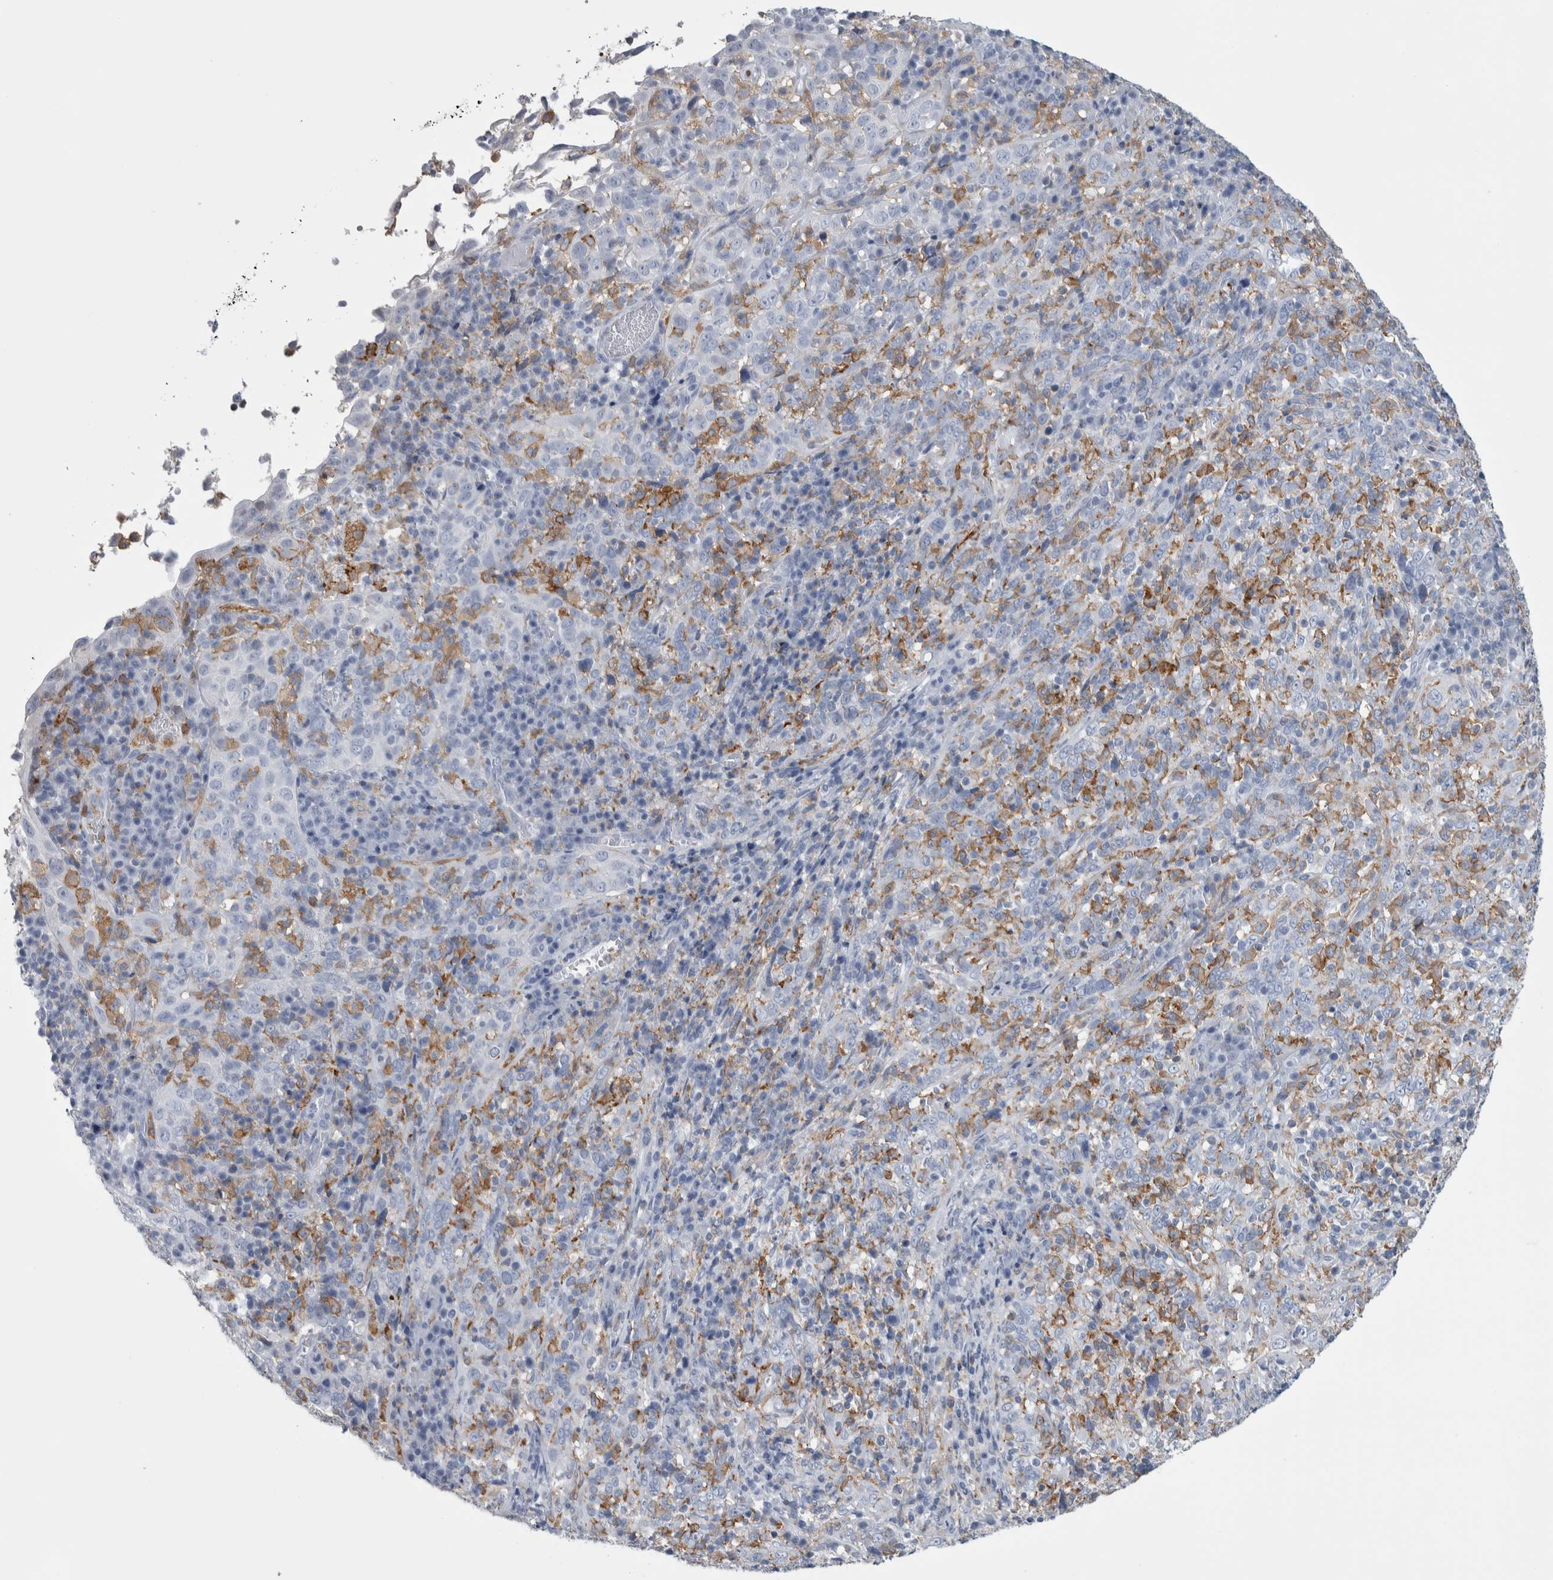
{"staining": {"intensity": "negative", "quantity": "none", "location": "none"}, "tissue": "cervical cancer", "cell_type": "Tumor cells", "image_type": "cancer", "snomed": [{"axis": "morphology", "description": "Squamous cell carcinoma, NOS"}, {"axis": "topography", "description": "Cervix"}], "caption": "This is an immunohistochemistry (IHC) micrograph of human cervical cancer. There is no positivity in tumor cells.", "gene": "SKAP2", "patient": {"sex": "female", "age": 46}}